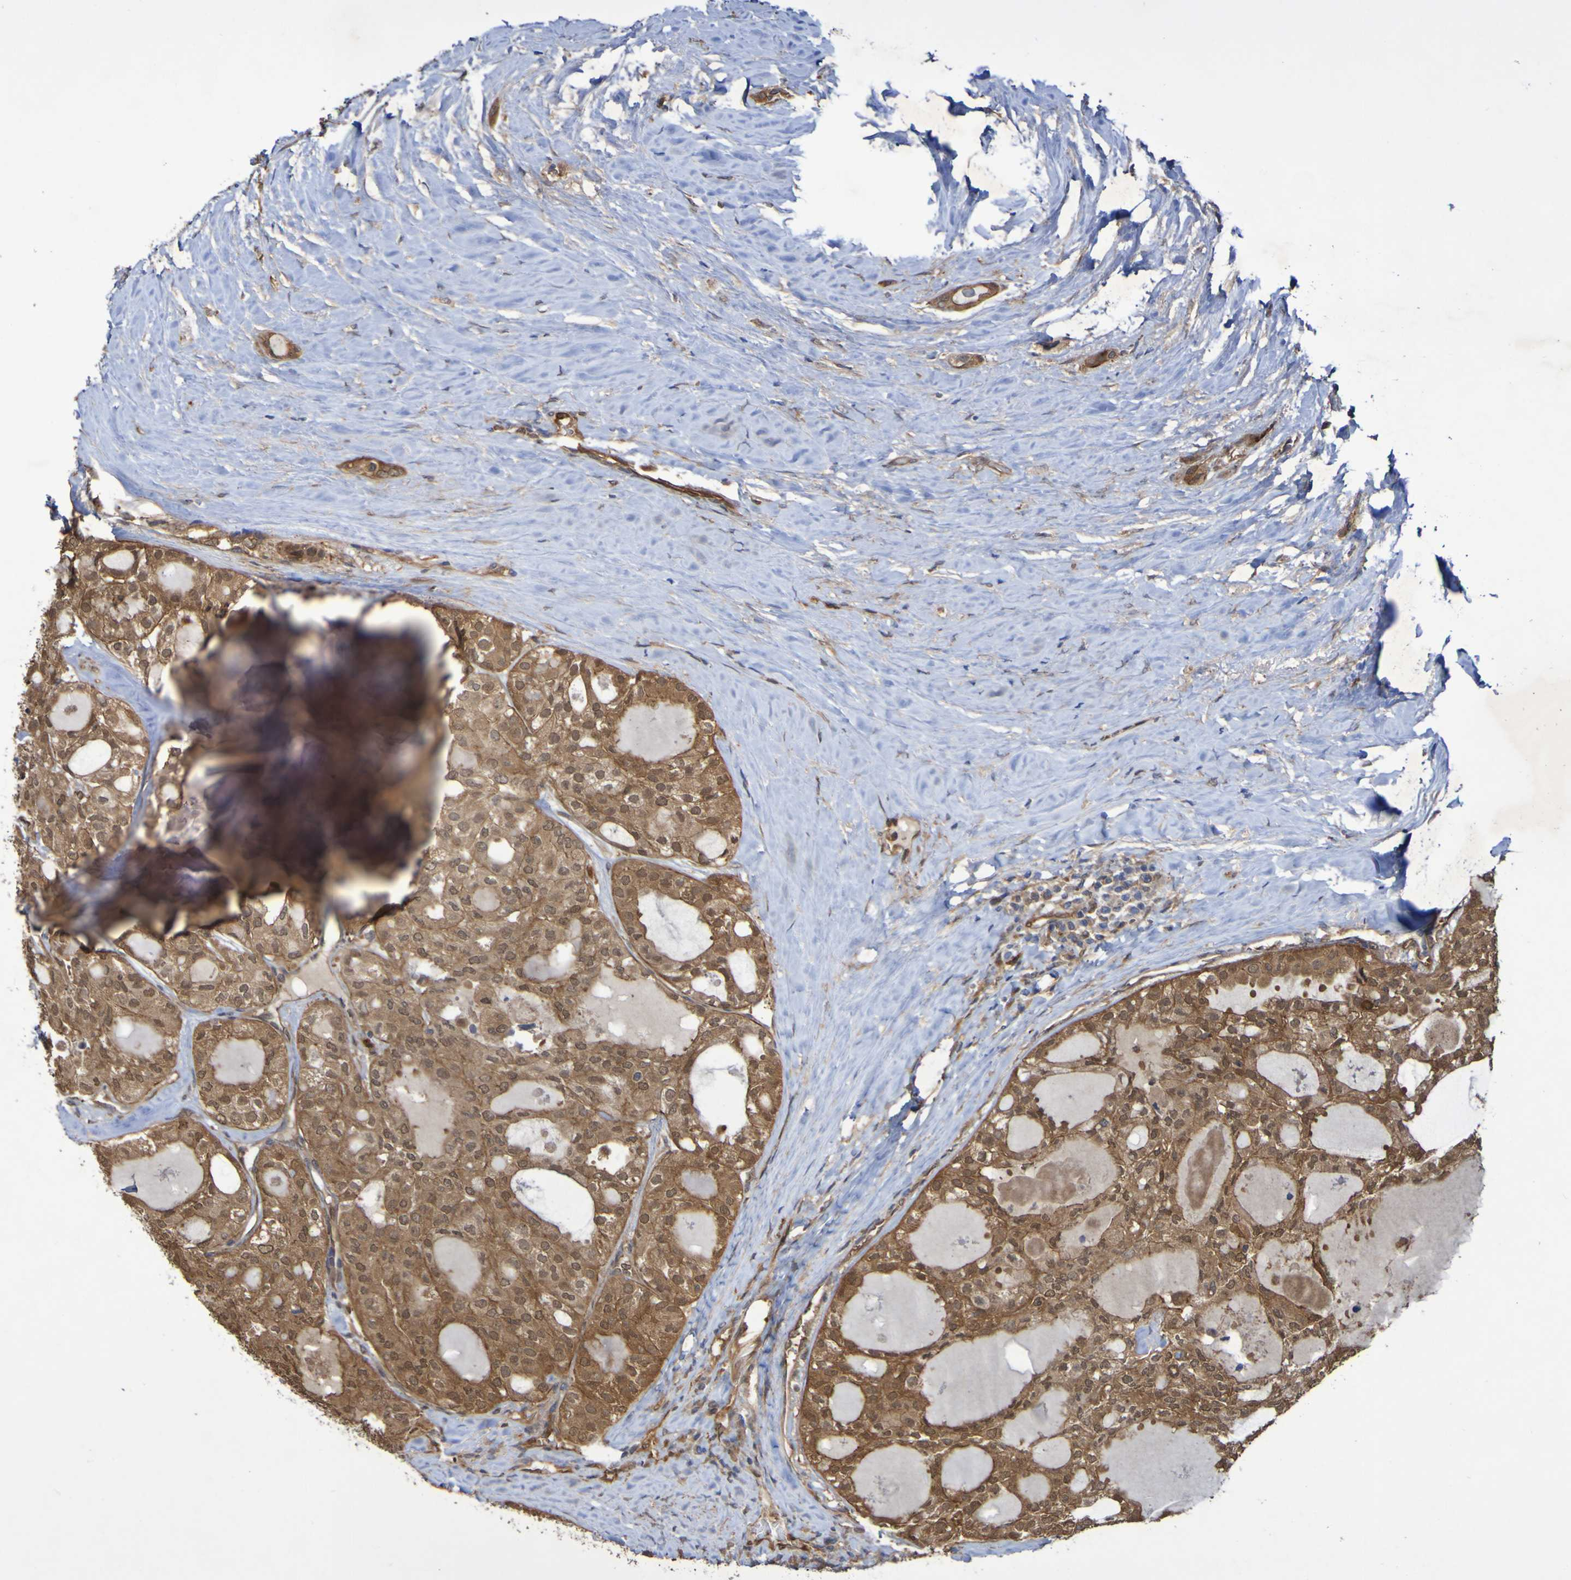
{"staining": {"intensity": "moderate", "quantity": ">75%", "location": "cytoplasmic/membranous,nuclear"}, "tissue": "thyroid cancer", "cell_type": "Tumor cells", "image_type": "cancer", "snomed": [{"axis": "morphology", "description": "Follicular adenoma carcinoma, NOS"}, {"axis": "topography", "description": "Thyroid gland"}], "caption": "High-magnification brightfield microscopy of follicular adenoma carcinoma (thyroid) stained with DAB (brown) and counterstained with hematoxylin (blue). tumor cells exhibit moderate cytoplasmic/membranous and nuclear expression is identified in about>75% of cells.", "gene": "SERPINB6", "patient": {"sex": "male", "age": 75}}